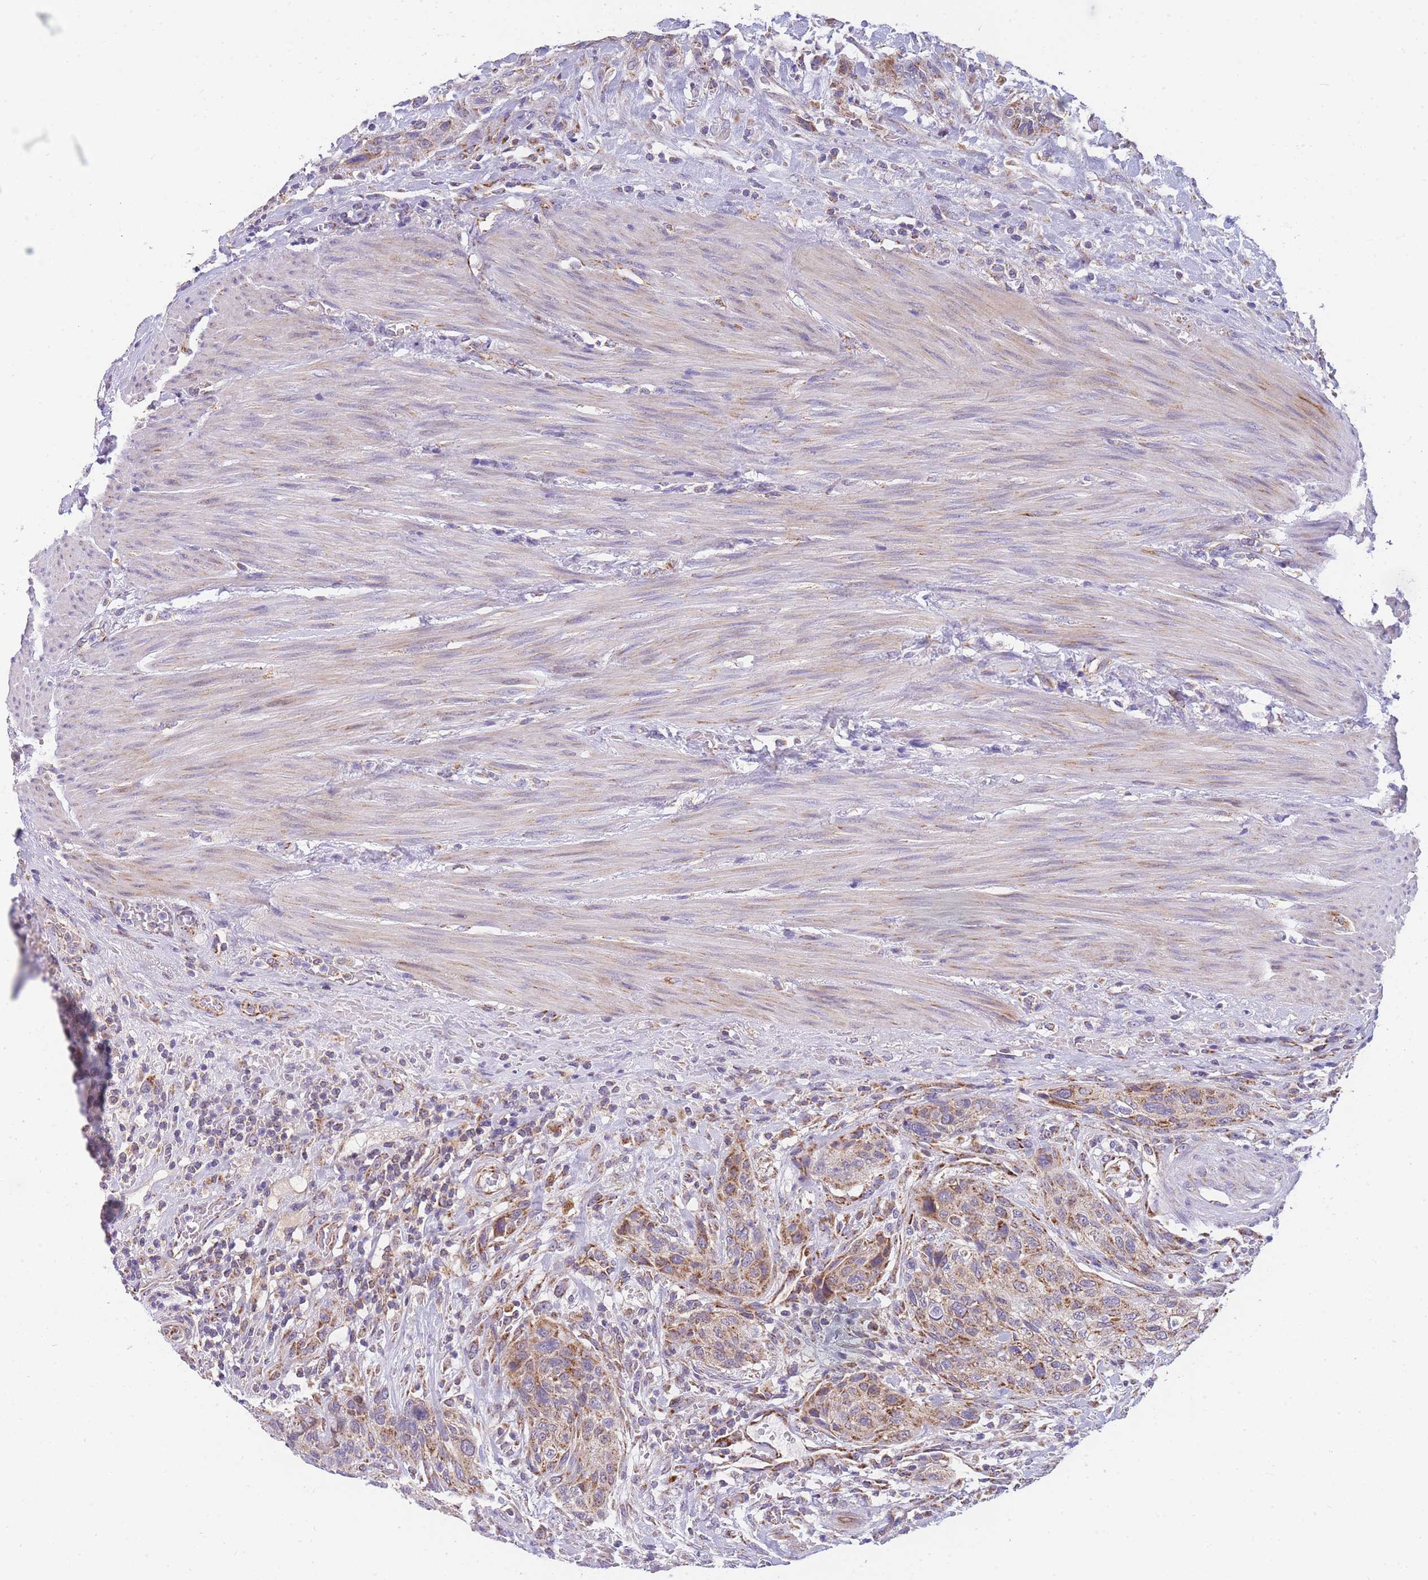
{"staining": {"intensity": "moderate", "quantity": "25%-75%", "location": "cytoplasmic/membranous"}, "tissue": "urothelial cancer", "cell_type": "Tumor cells", "image_type": "cancer", "snomed": [{"axis": "morphology", "description": "Urothelial carcinoma, High grade"}, {"axis": "topography", "description": "Urinary bladder"}], "caption": "High-magnification brightfield microscopy of high-grade urothelial carcinoma stained with DAB (brown) and counterstained with hematoxylin (blue). tumor cells exhibit moderate cytoplasmic/membranous staining is appreciated in about25%-75% of cells.", "gene": "MRPS11", "patient": {"sex": "male", "age": 35}}